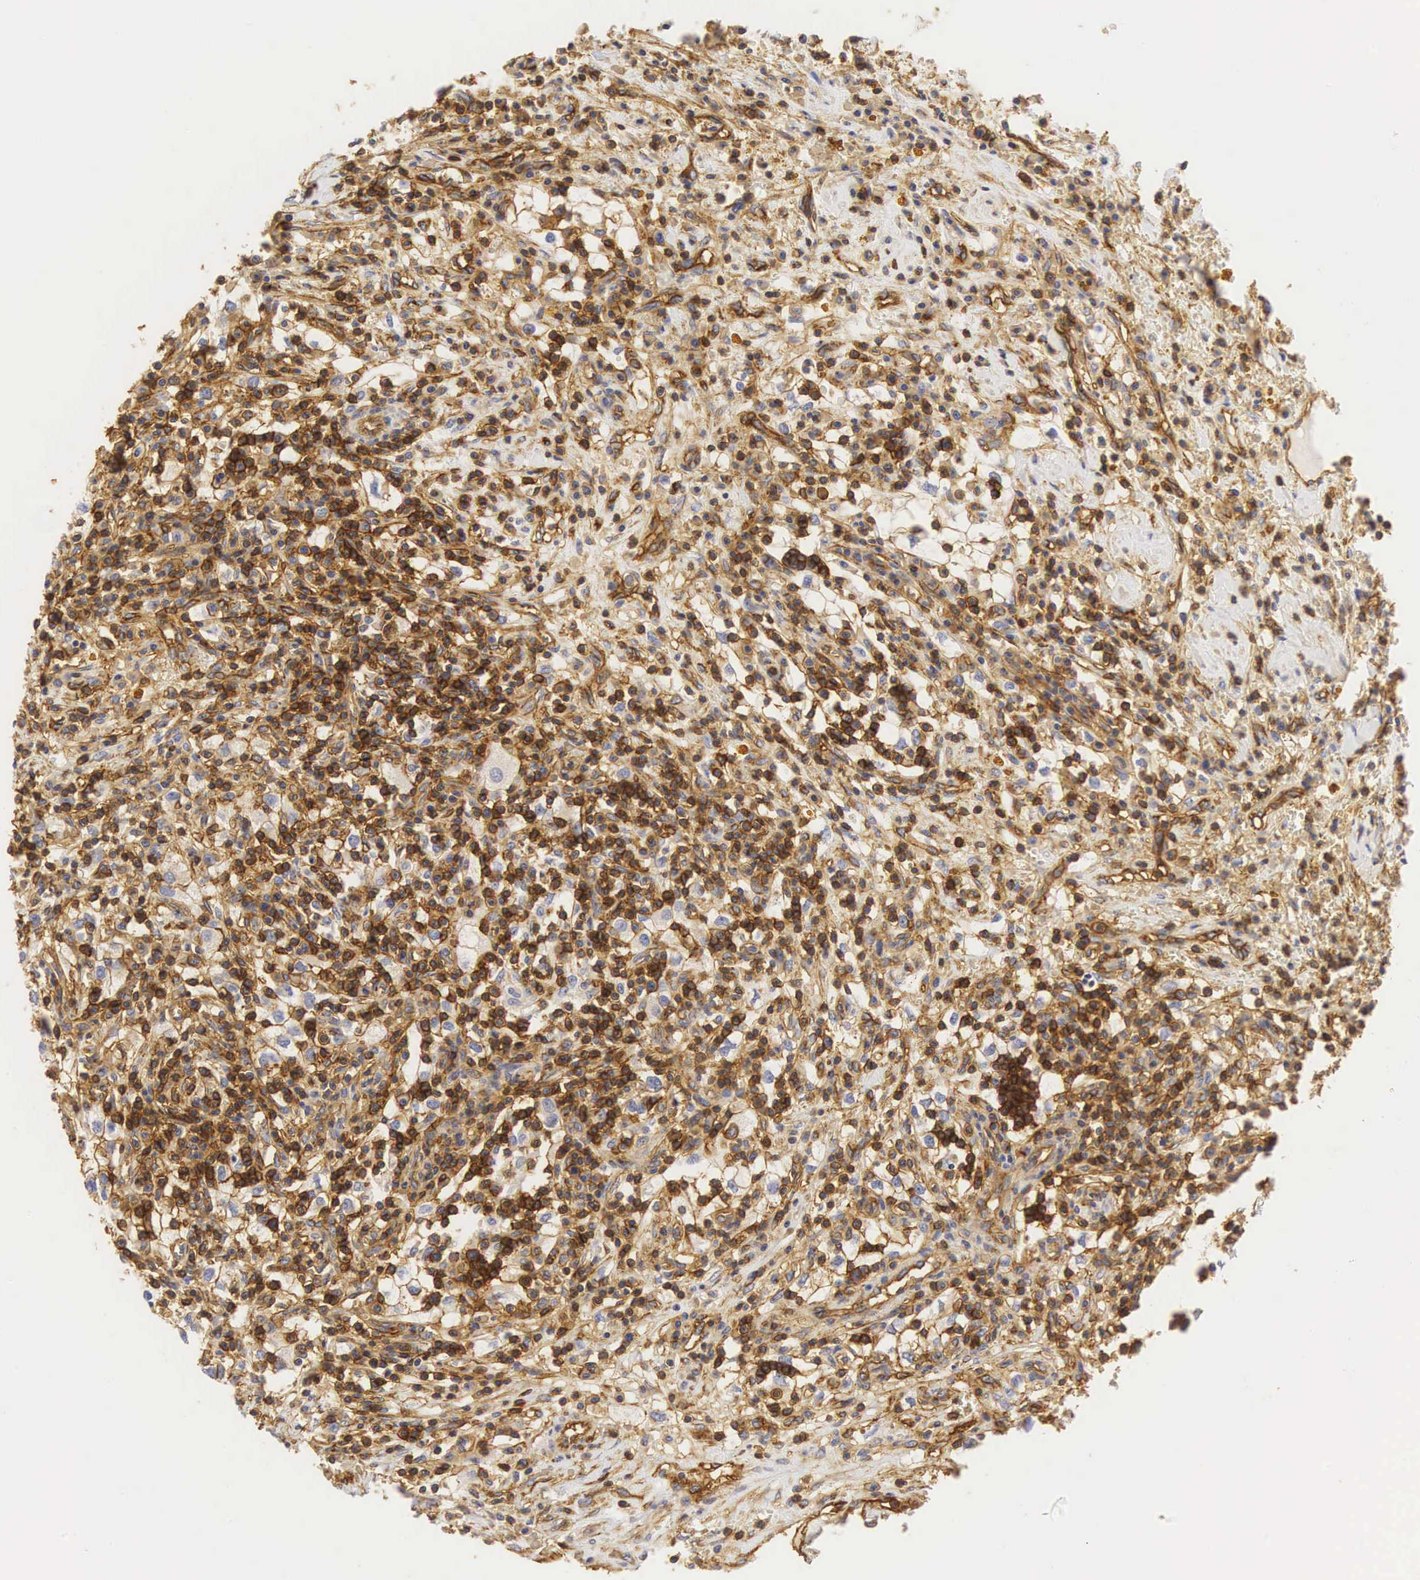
{"staining": {"intensity": "strong", "quantity": "25%-75%", "location": "cytoplasmic/membranous"}, "tissue": "renal cancer", "cell_type": "Tumor cells", "image_type": "cancer", "snomed": [{"axis": "morphology", "description": "Adenocarcinoma, NOS"}, {"axis": "topography", "description": "Kidney"}], "caption": "Strong cytoplasmic/membranous positivity for a protein is identified in approximately 25%-75% of tumor cells of renal cancer using IHC.", "gene": "CD99", "patient": {"sex": "male", "age": 82}}